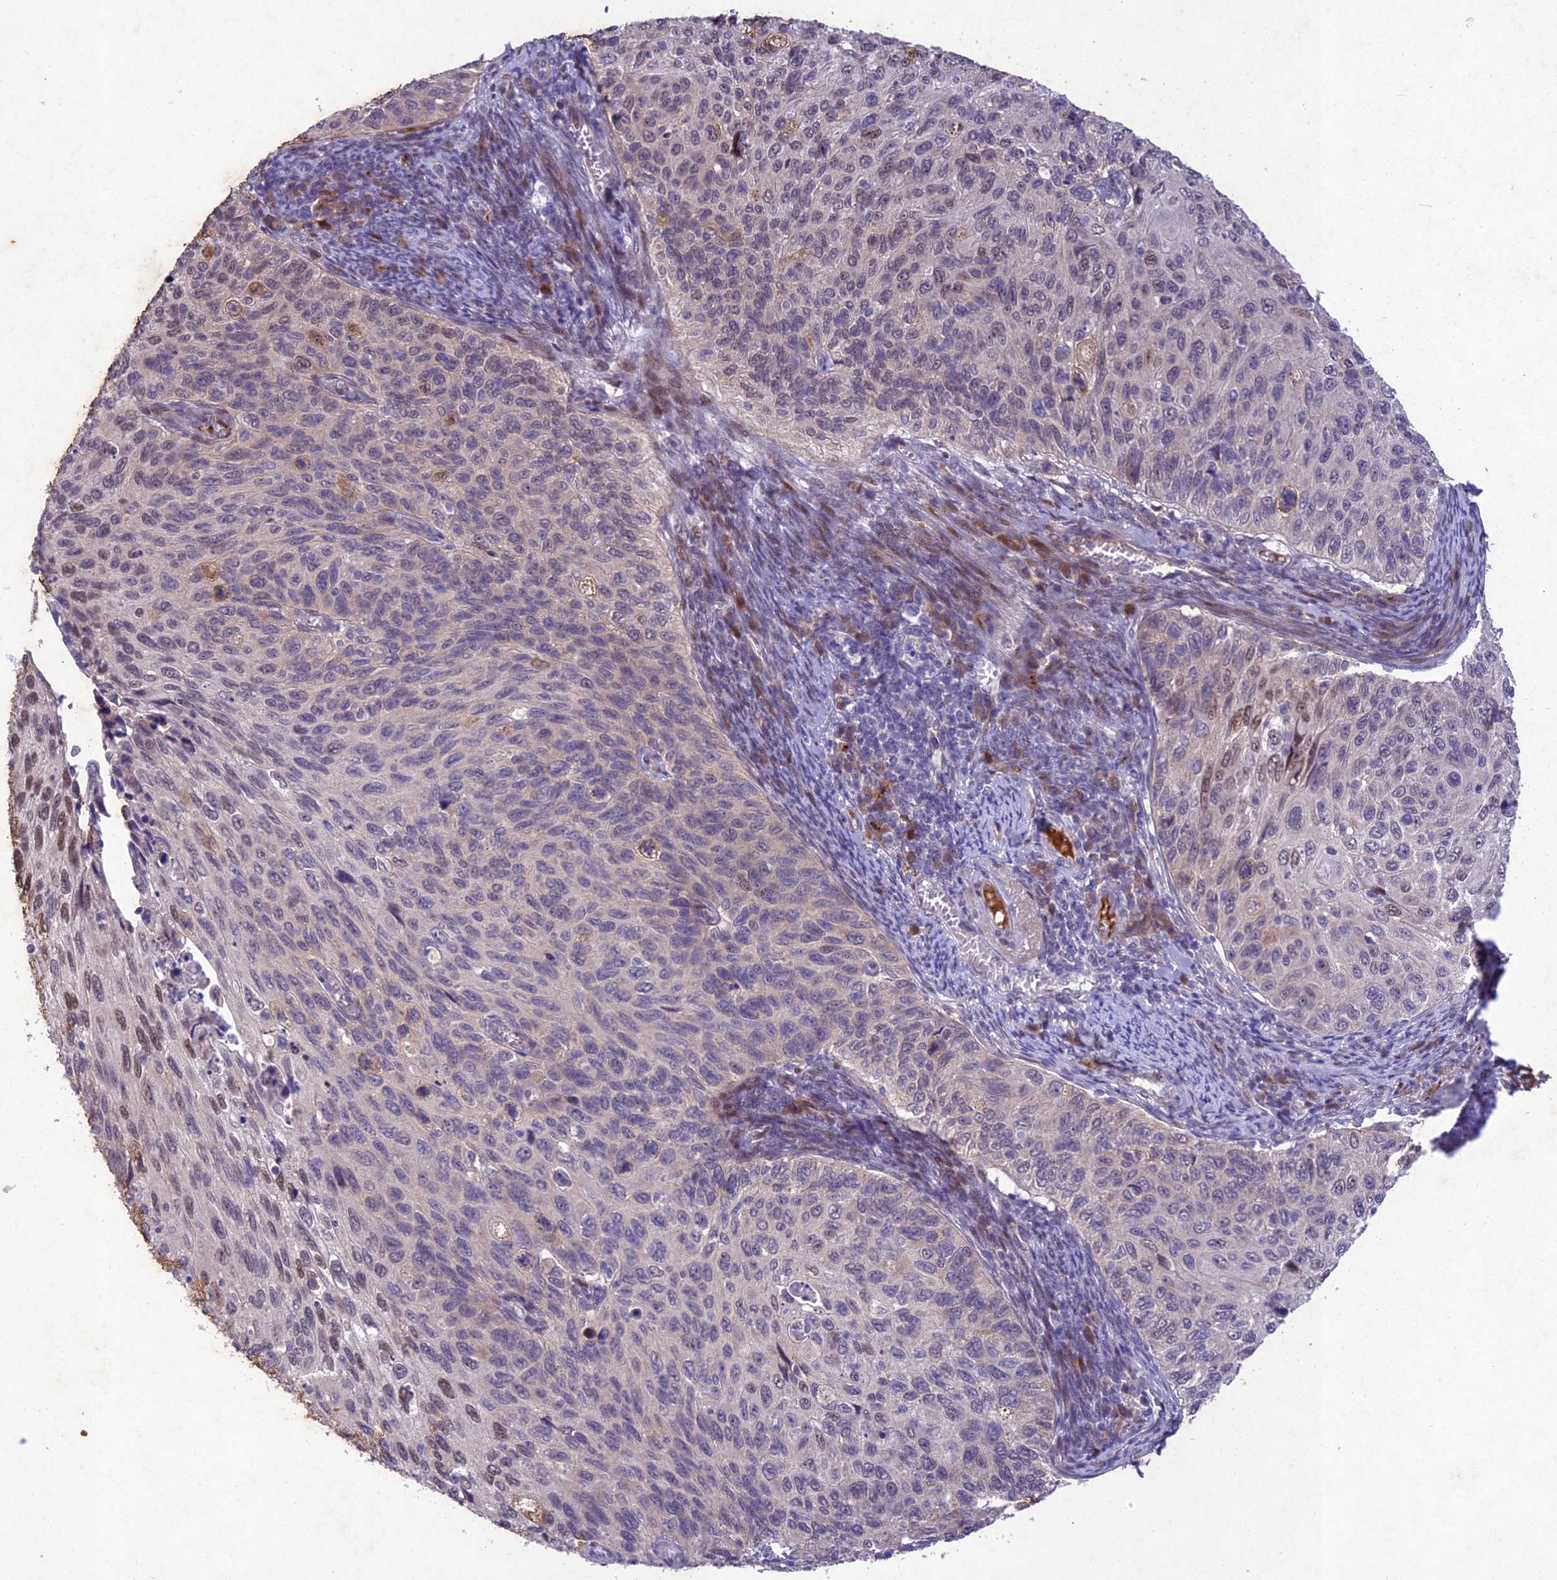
{"staining": {"intensity": "moderate", "quantity": "25%-75%", "location": "nuclear"}, "tissue": "cervical cancer", "cell_type": "Tumor cells", "image_type": "cancer", "snomed": [{"axis": "morphology", "description": "Squamous cell carcinoma, NOS"}, {"axis": "topography", "description": "Cervix"}], "caption": "Immunohistochemical staining of human squamous cell carcinoma (cervical) reveals medium levels of moderate nuclear protein staining in approximately 25%-75% of tumor cells.", "gene": "ANKRD52", "patient": {"sex": "female", "age": 70}}